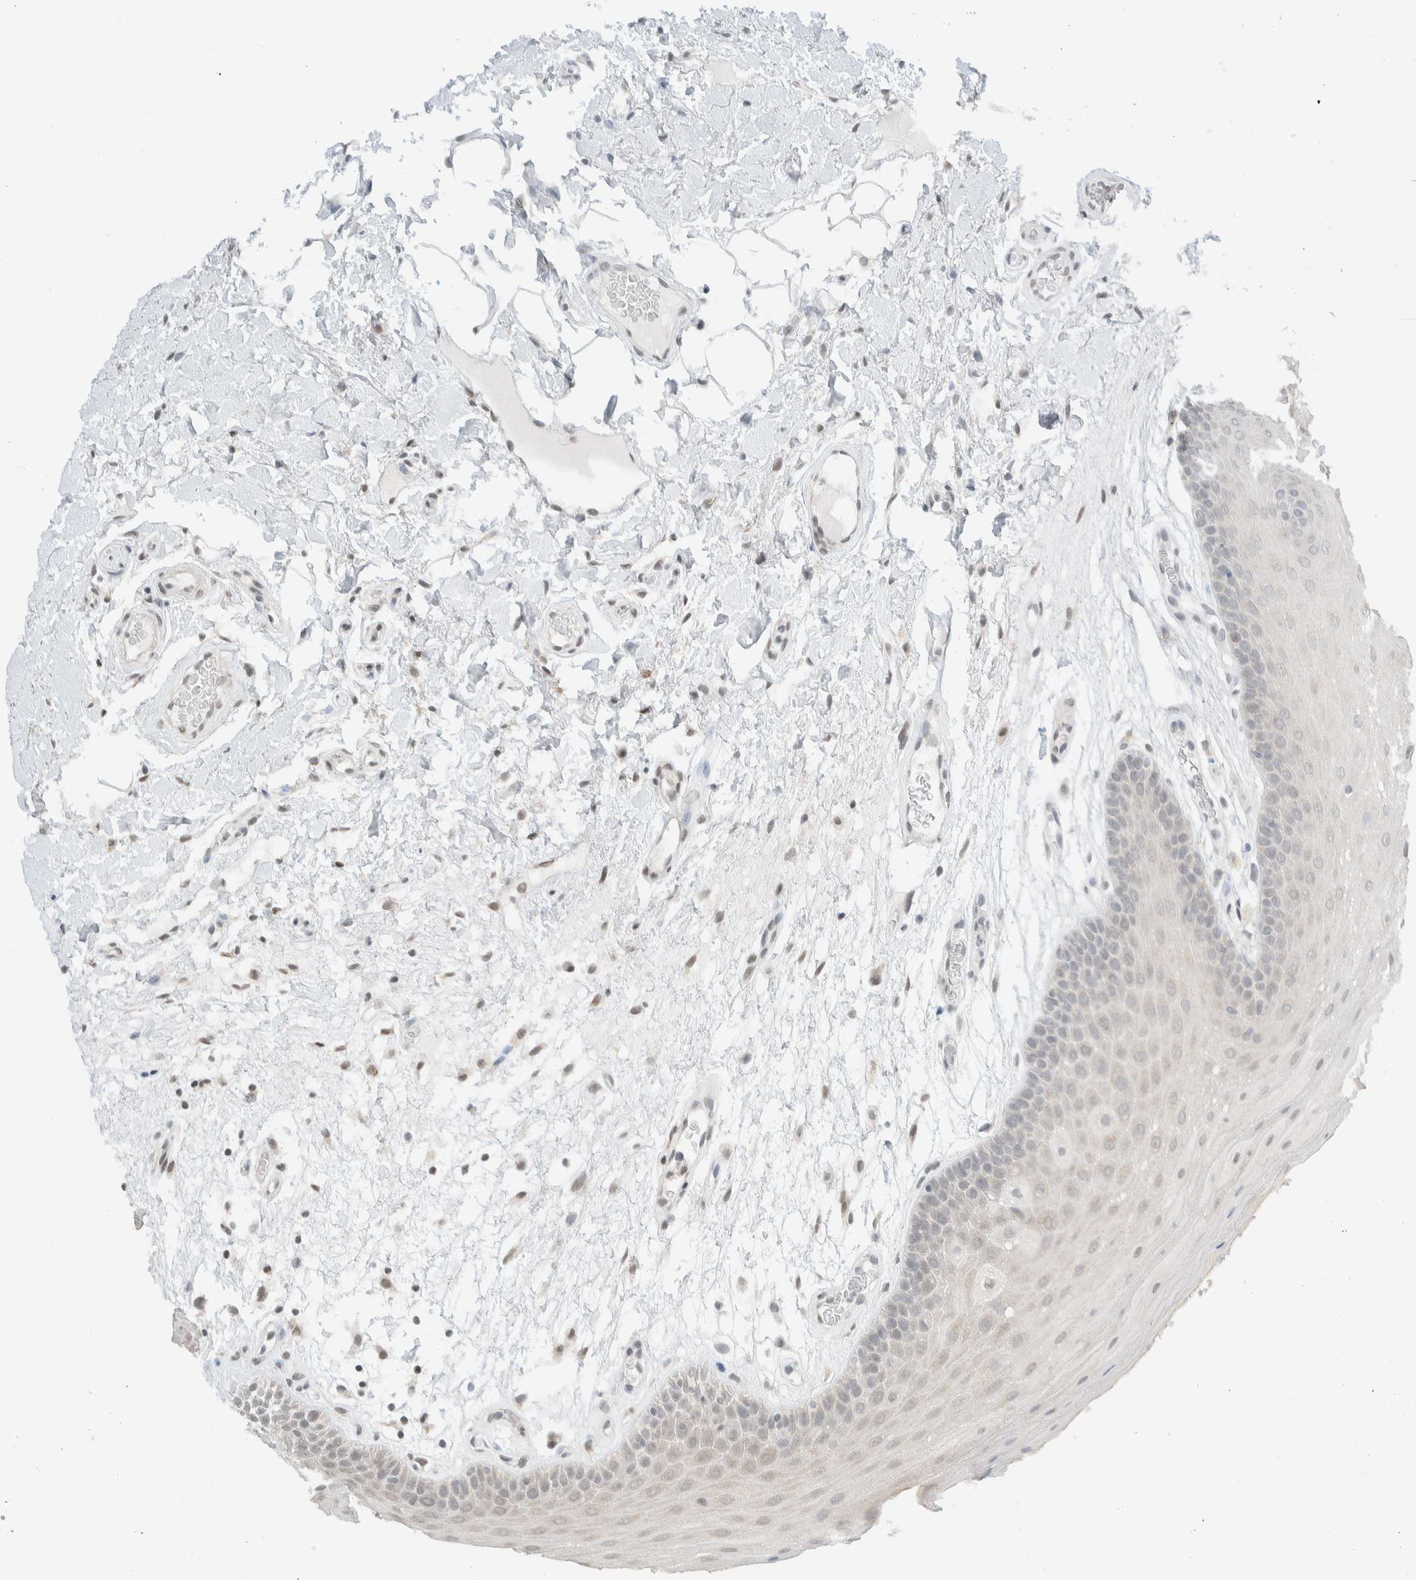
{"staining": {"intensity": "negative", "quantity": "none", "location": "none"}, "tissue": "oral mucosa", "cell_type": "Squamous epithelial cells", "image_type": "normal", "snomed": [{"axis": "morphology", "description": "Normal tissue, NOS"}, {"axis": "morphology", "description": "Squamous cell carcinoma, NOS"}, {"axis": "topography", "description": "Oral tissue"}, {"axis": "topography", "description": "Head-Neck"}], "caption": "This photomicrograph is of unremarkable oral mucosa stained with IHC to label a protein in brown with the nuclei are counter-stained blue. There is no positivity in squamous epithelial cells. Nuclei are stained in blue.", "gene": "ZBTB2", "patient": {"sex": "male", "age": 71}}